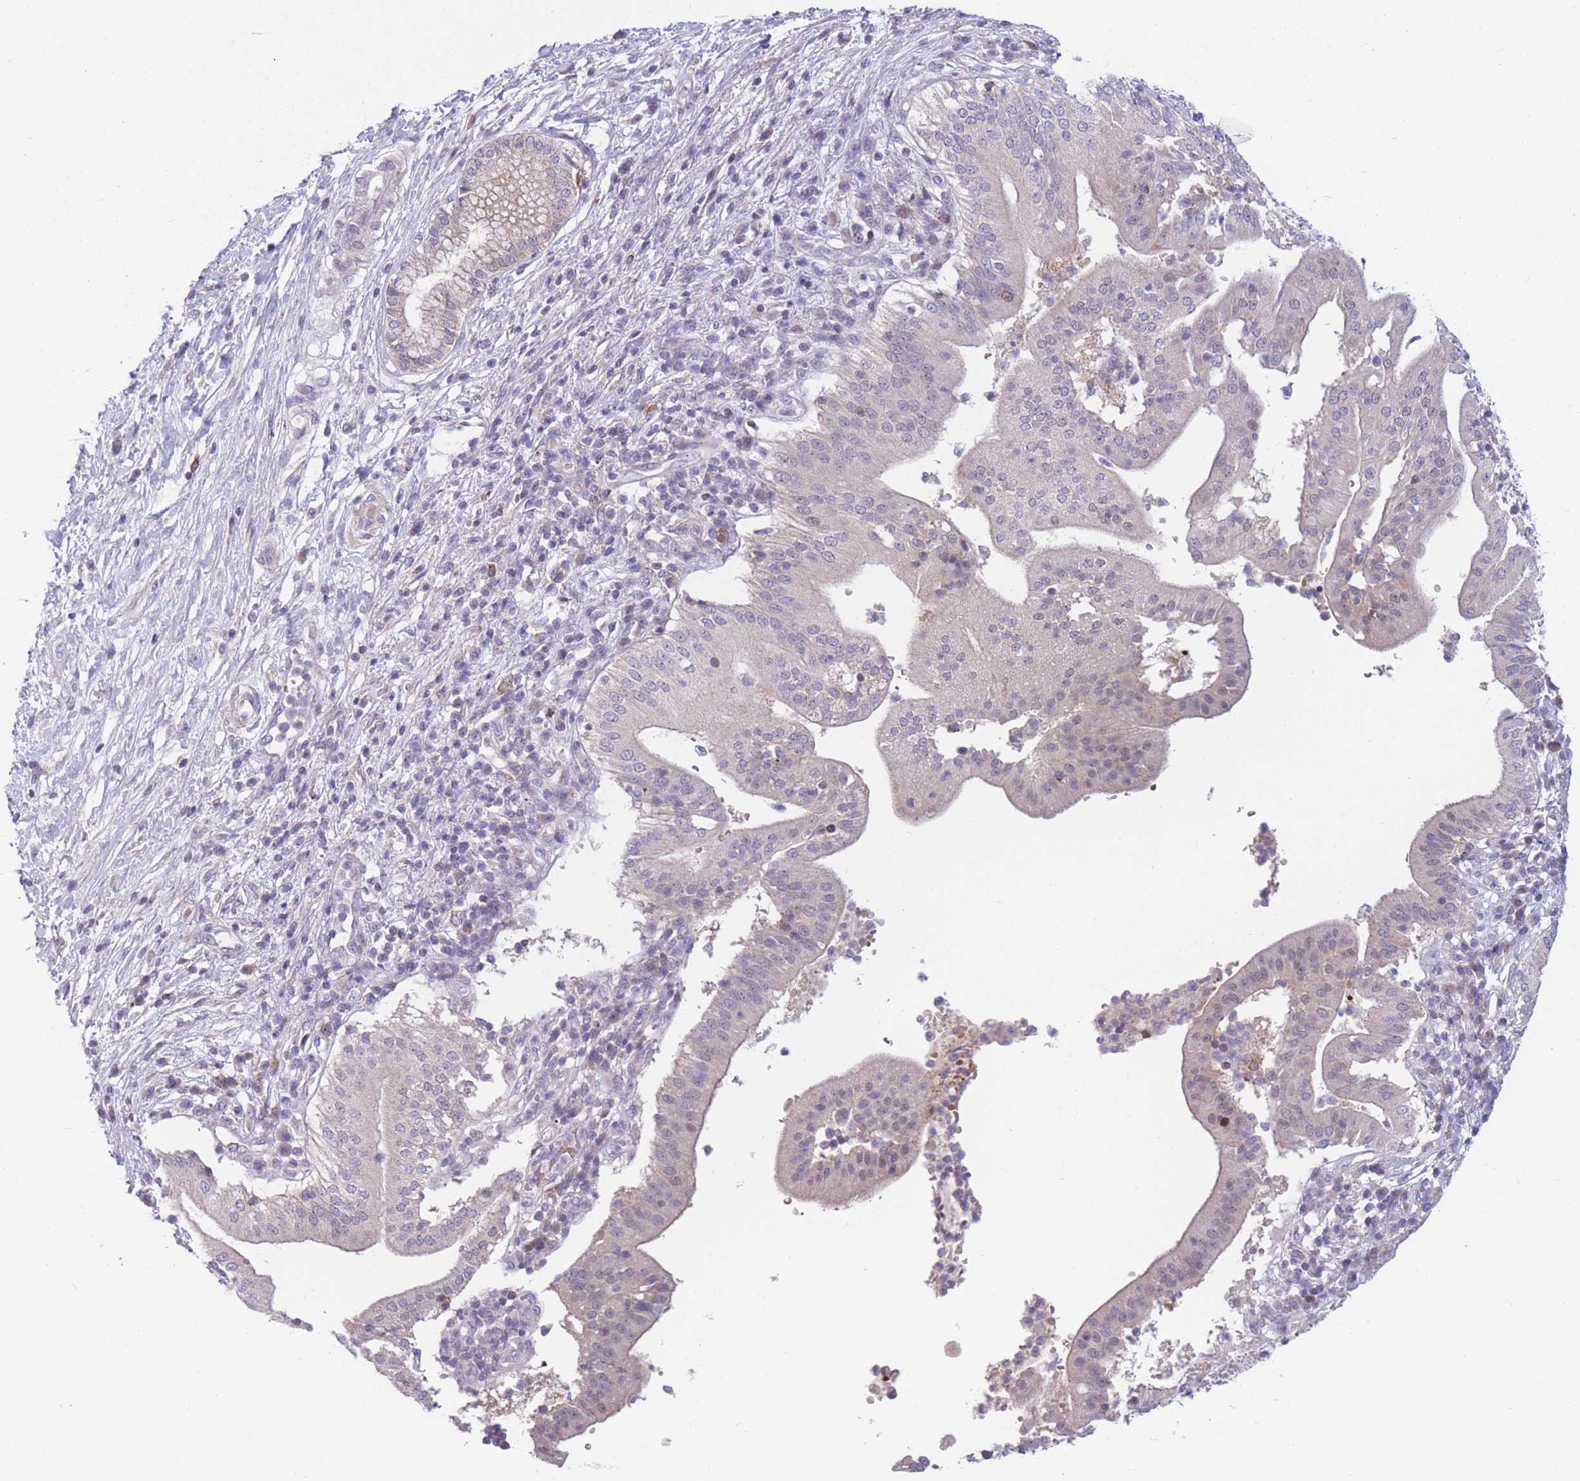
{"staining": {"intensity": "negative", "quantity": "none", "location": "none"}, "tissue": "pancreatic cancer", "cell_type": "Tumor cells", "image_type": "cancer", "snomed": [{"axis": "morphology", "description": "Adenocarcinoma, NOS"}, {"axis": "topography", "description": "Pancreas"}], "caption": "A micrograph of pancreatic cancer (adenocarcinoma) stained for a protein demonstrates no brown staining in tumor cells.", "gene": "PDE4A", "patient": {"sex": "male", "age": 68}}